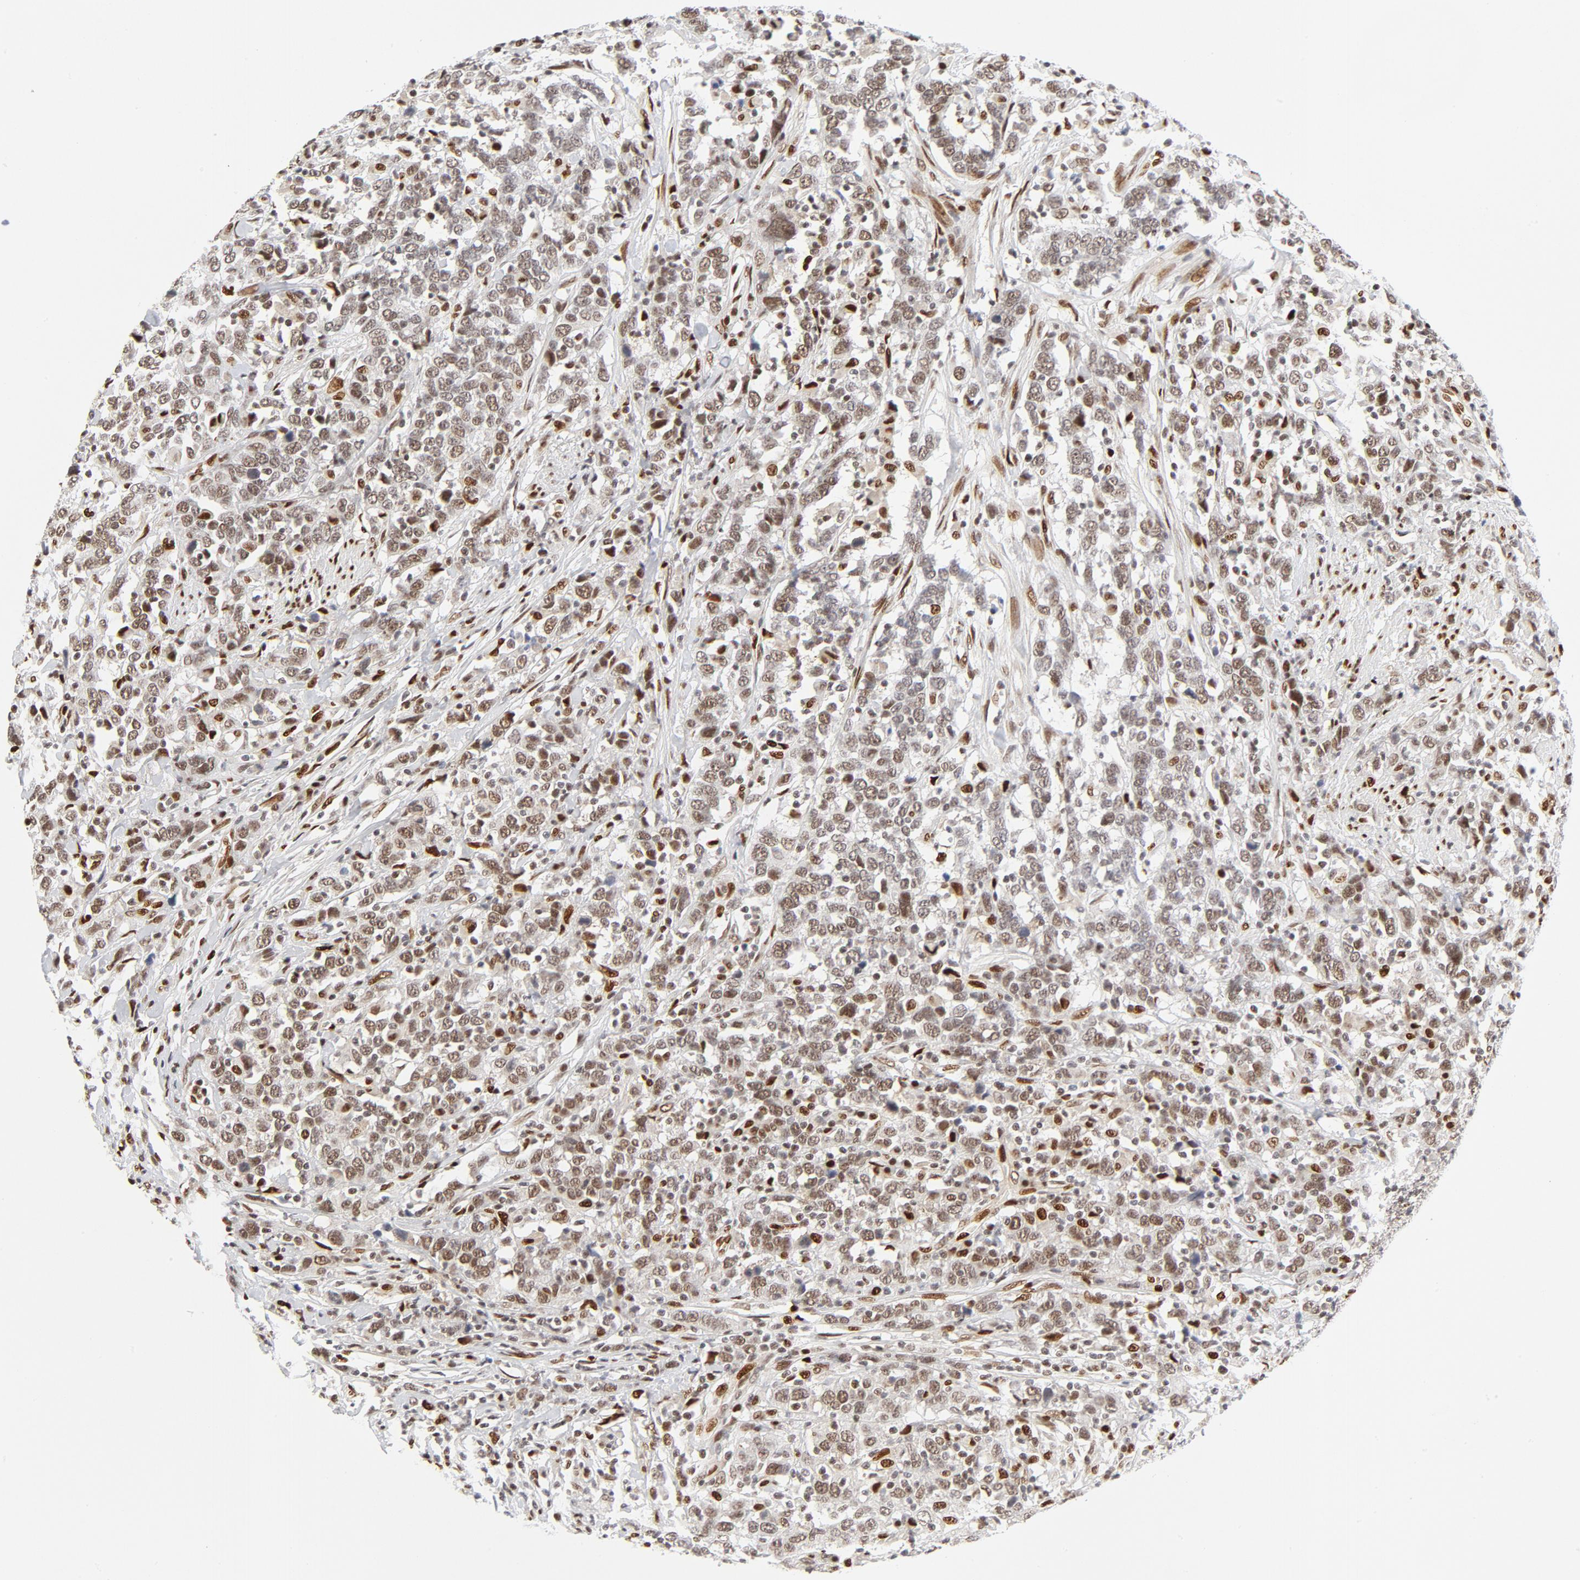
{"staining": {"intensity": "moderate", "quantity": ">75%", "location": "nuclear"}, "tissue": "urothelial cancer", "cell_type": "Tumor cells", "image_type": "cancer", "snomed": [{"axis": "morphology", "description": "Urothelial carcinoma, High grade"}, {"axis": "topography", "description": "Urinary bladder"}], "caption": "High-grade urothelial carcinoma stained for a protein (brown) reveals moderate nuclear positive positivity in approximately >75% of tumor cells.", "gene": "MEF2A", "patient": {"sex": "male", "age": 61}}